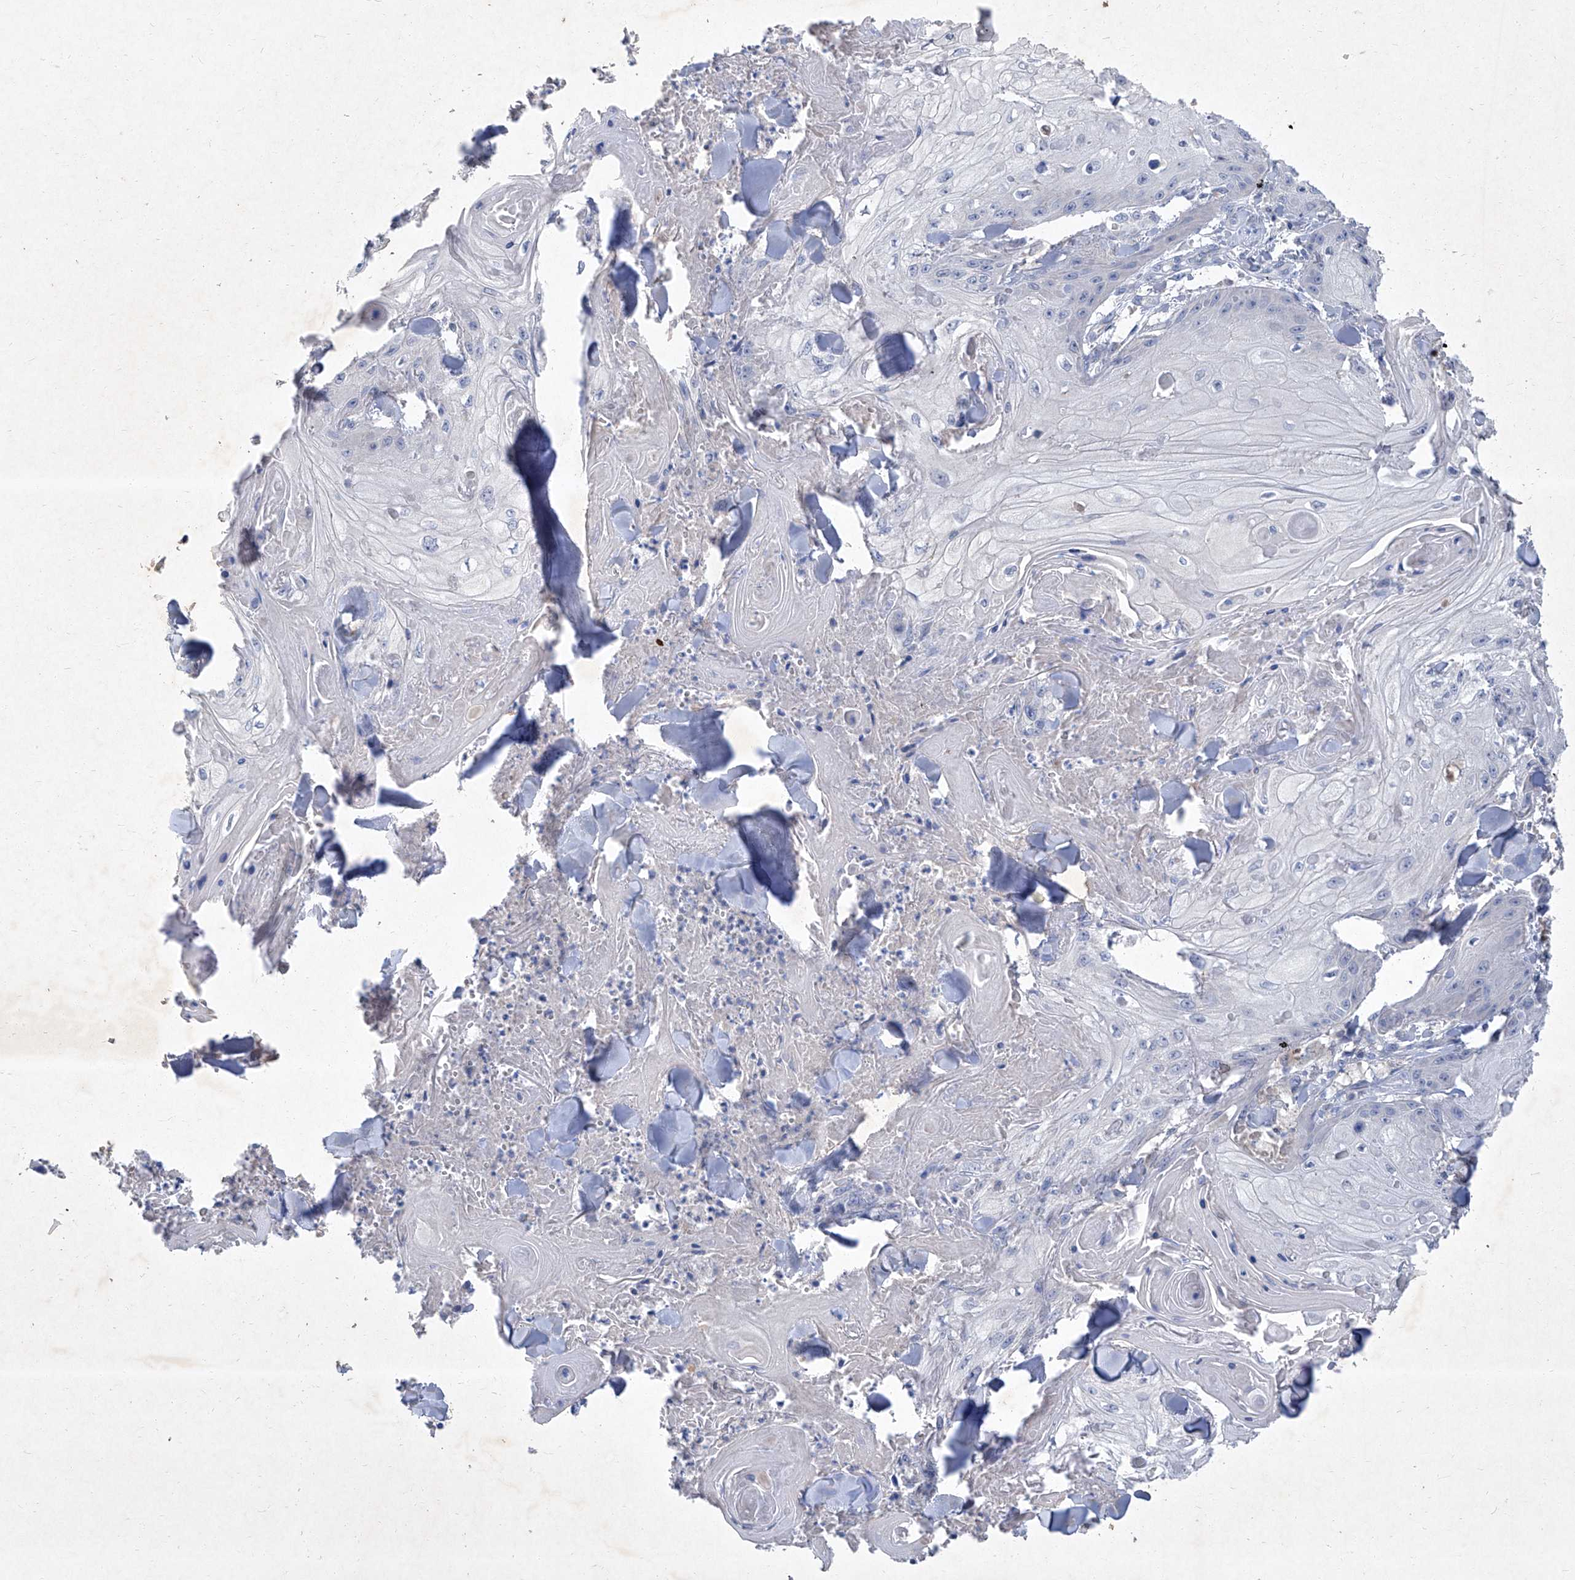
{"staining": {"intensity": "negative", "quantity": "none", "location": "none"}, "tissue": "skin cancer", "cell_type": "Tumor cells", "image_type": "cancer", "snomed": [{"axis": "morphology", "description": "Squamous cell carcinoma, NOS"}, {"axis": "topography", "description": "Skin"}], "caption": "Tumor cells show no significant protein positivity in skin cancer.", "gene": "SBK2", "patient": {"sex": "male", "age": 74}}